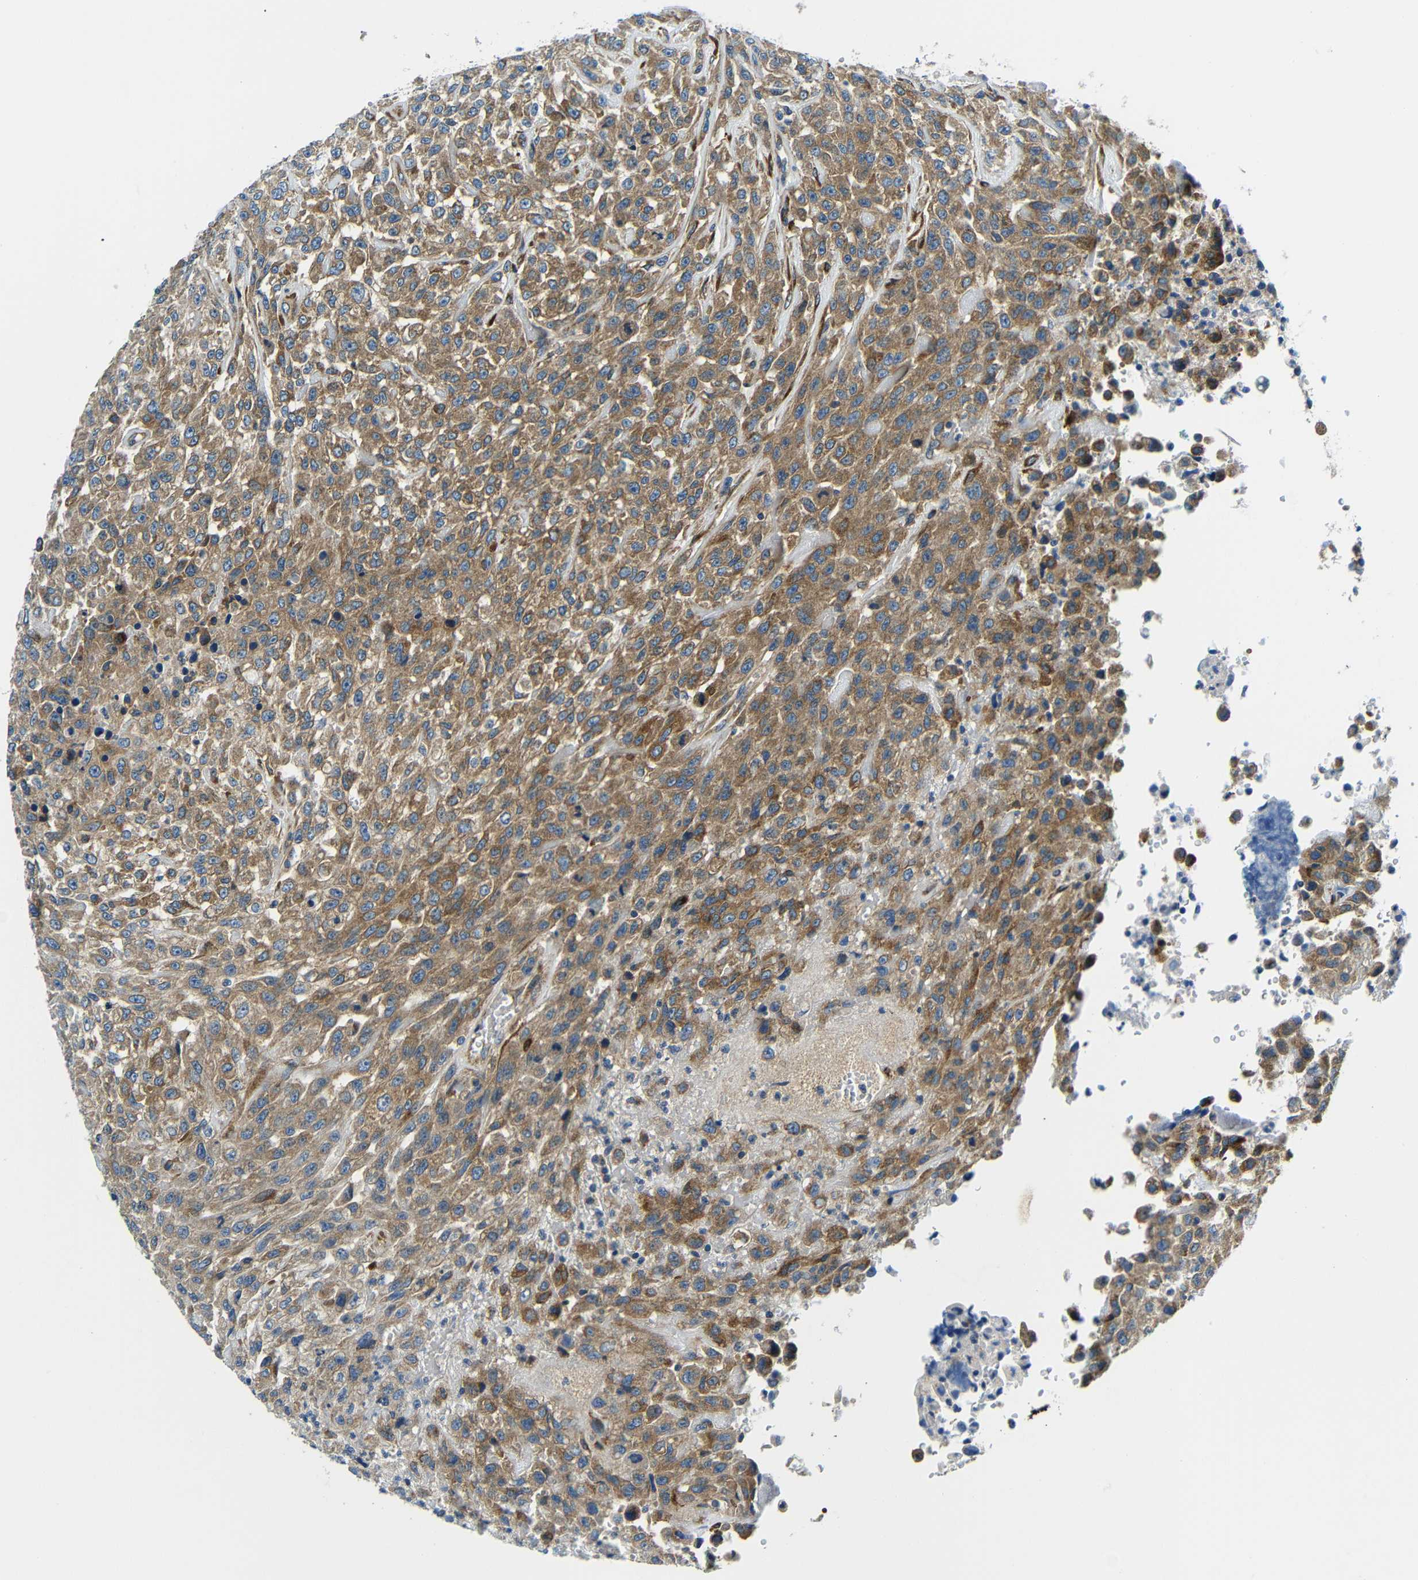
{"staining": {"intensity": "moderate", "quantity": ">75%", "location": "cytoplasmic/membranous"}, "tissue": "urothelial cancer", "cell_type": "Tumor cells", "image_type": "cancer", "snomed": [{"axis": "morphology", "description": "Urothelial carcinoma, High grade"}, {"axis": "topography", "description": "Urinary bladder"}], "caption": "A brown stain highlights moderate cytoplasmic/membranous positivity of a protein in human urothelial cancer tumor cells.", "gene": "USO1", "patient": {"sex": "male", "age": 46}}